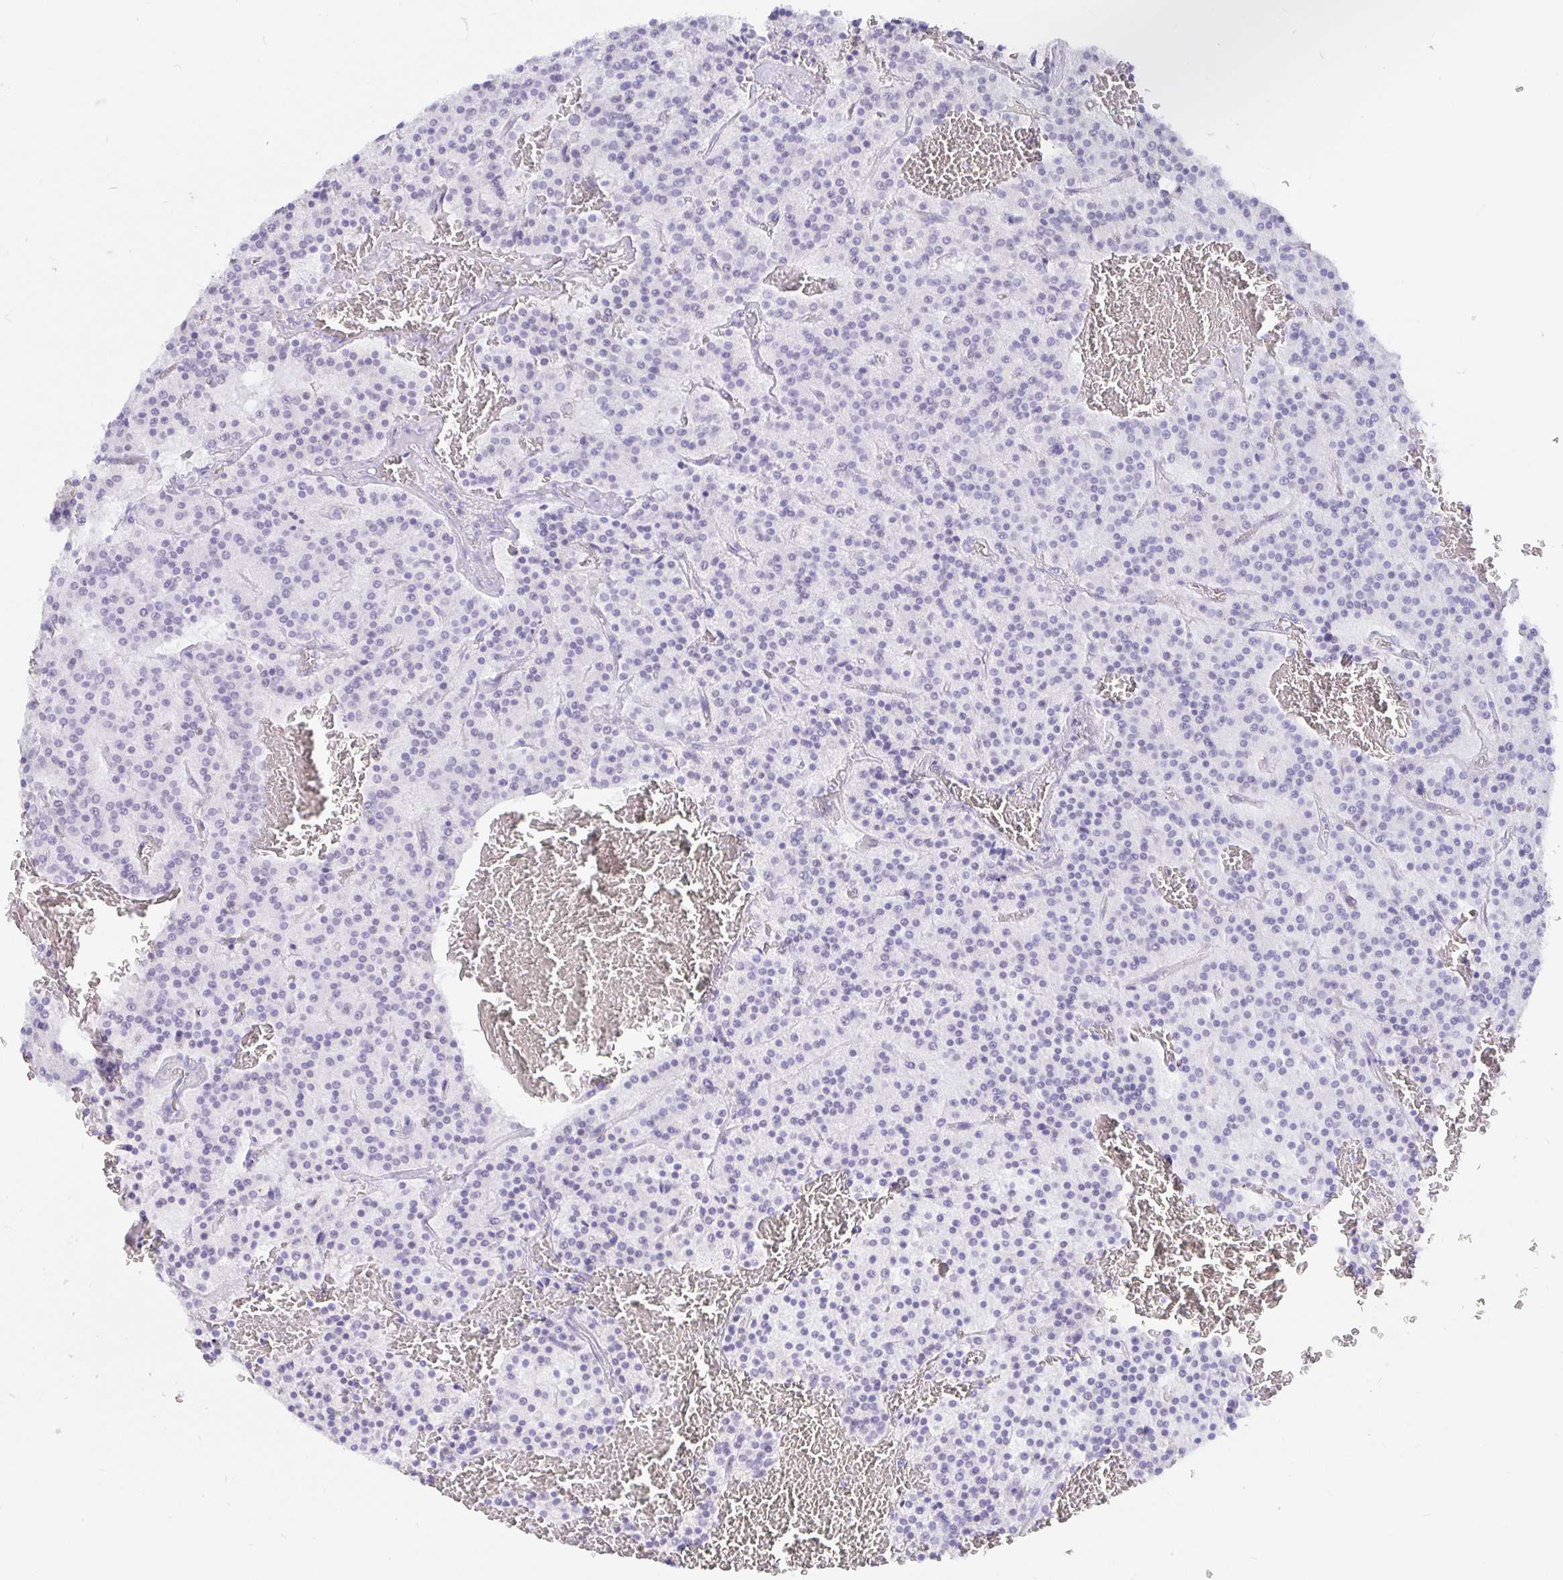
{"staining": {"intensity": "negative", "quantity": "none", "location": "none"}, "tissue": "carcinoid", "cell_type": "Tumor cells", "image_type": "cancer", "snomed": [{"axis": "morphology", "description": "Carcinoid, malignant, NOS"}, {"axis": "topography", "description": "Lung"}], "caption": "Carcinoid stained for a protein using immunohistochemistry reveals no expression tumor cells.", "gene": "EZHIP", "patient": {"sex": "male", "age": 70}}